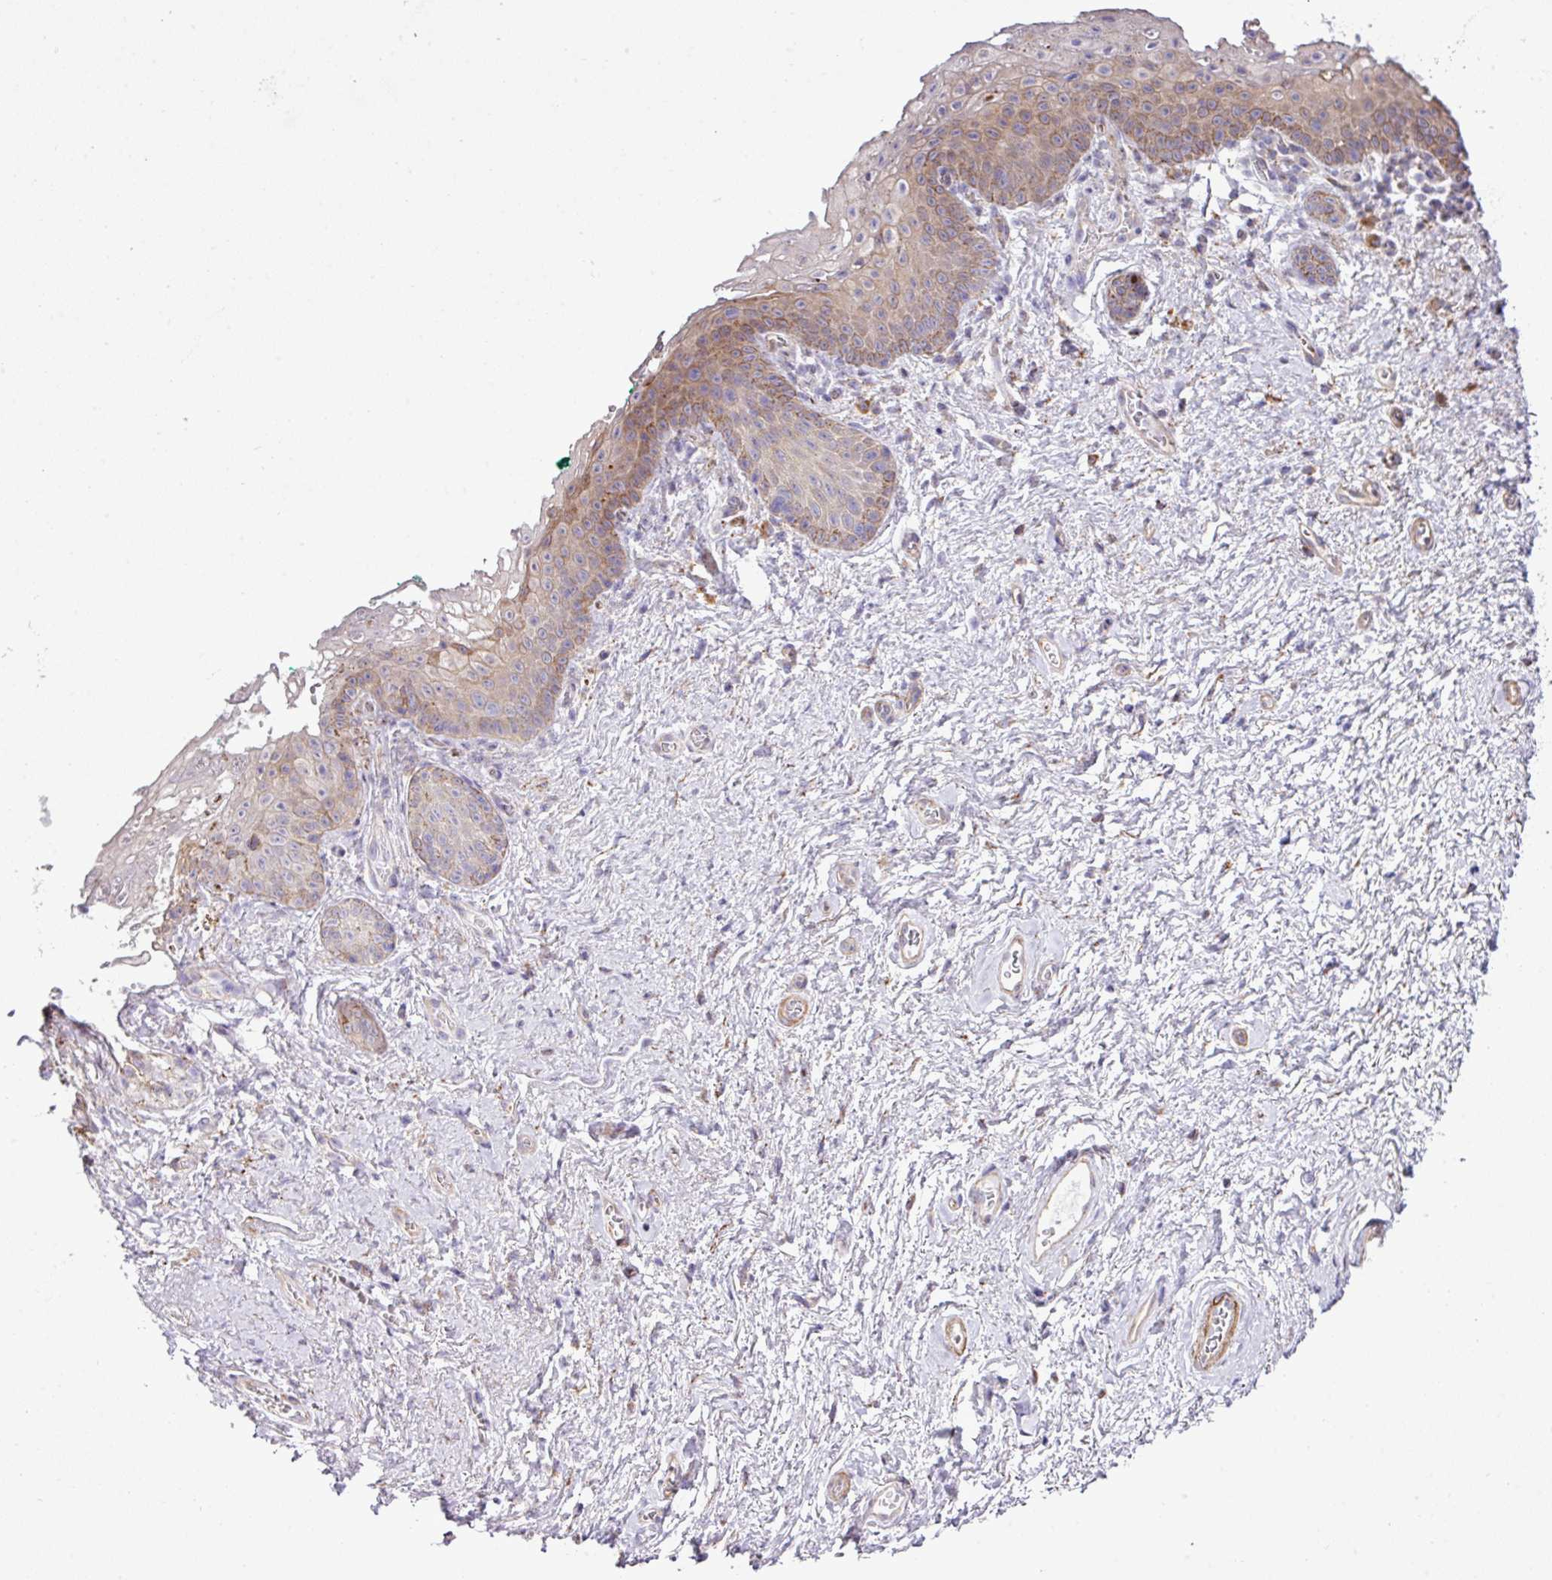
{"staining": {"intensity": "weak", "quantity": "25%-75%", "location": "cytoplasmic/membranous"}, "tissue": "vagina", "cell_type": "Squamous epithelial cells", "image_type": "normal", "snomed": [{"axis": "morphology", "description": "Normal tissue, NOS"}, {"axis": "topography", "description": "Vulva"}, {"axis": "topography", "description": "Vagina"}, {"axis": "topography", "description": "Peripheral nerve tissue"}], "caption": "Normal vagina displays weak cytoplasmic/membranous expression in approximately 25%-75% of squamous epithelial cells, visualized by immunohistochemistry. The protein of interest is shown in brown color, while the nuclei are stained blue.", "gene": "ZSCAN5A", "patient": {"sex": "female", "age": 66}}